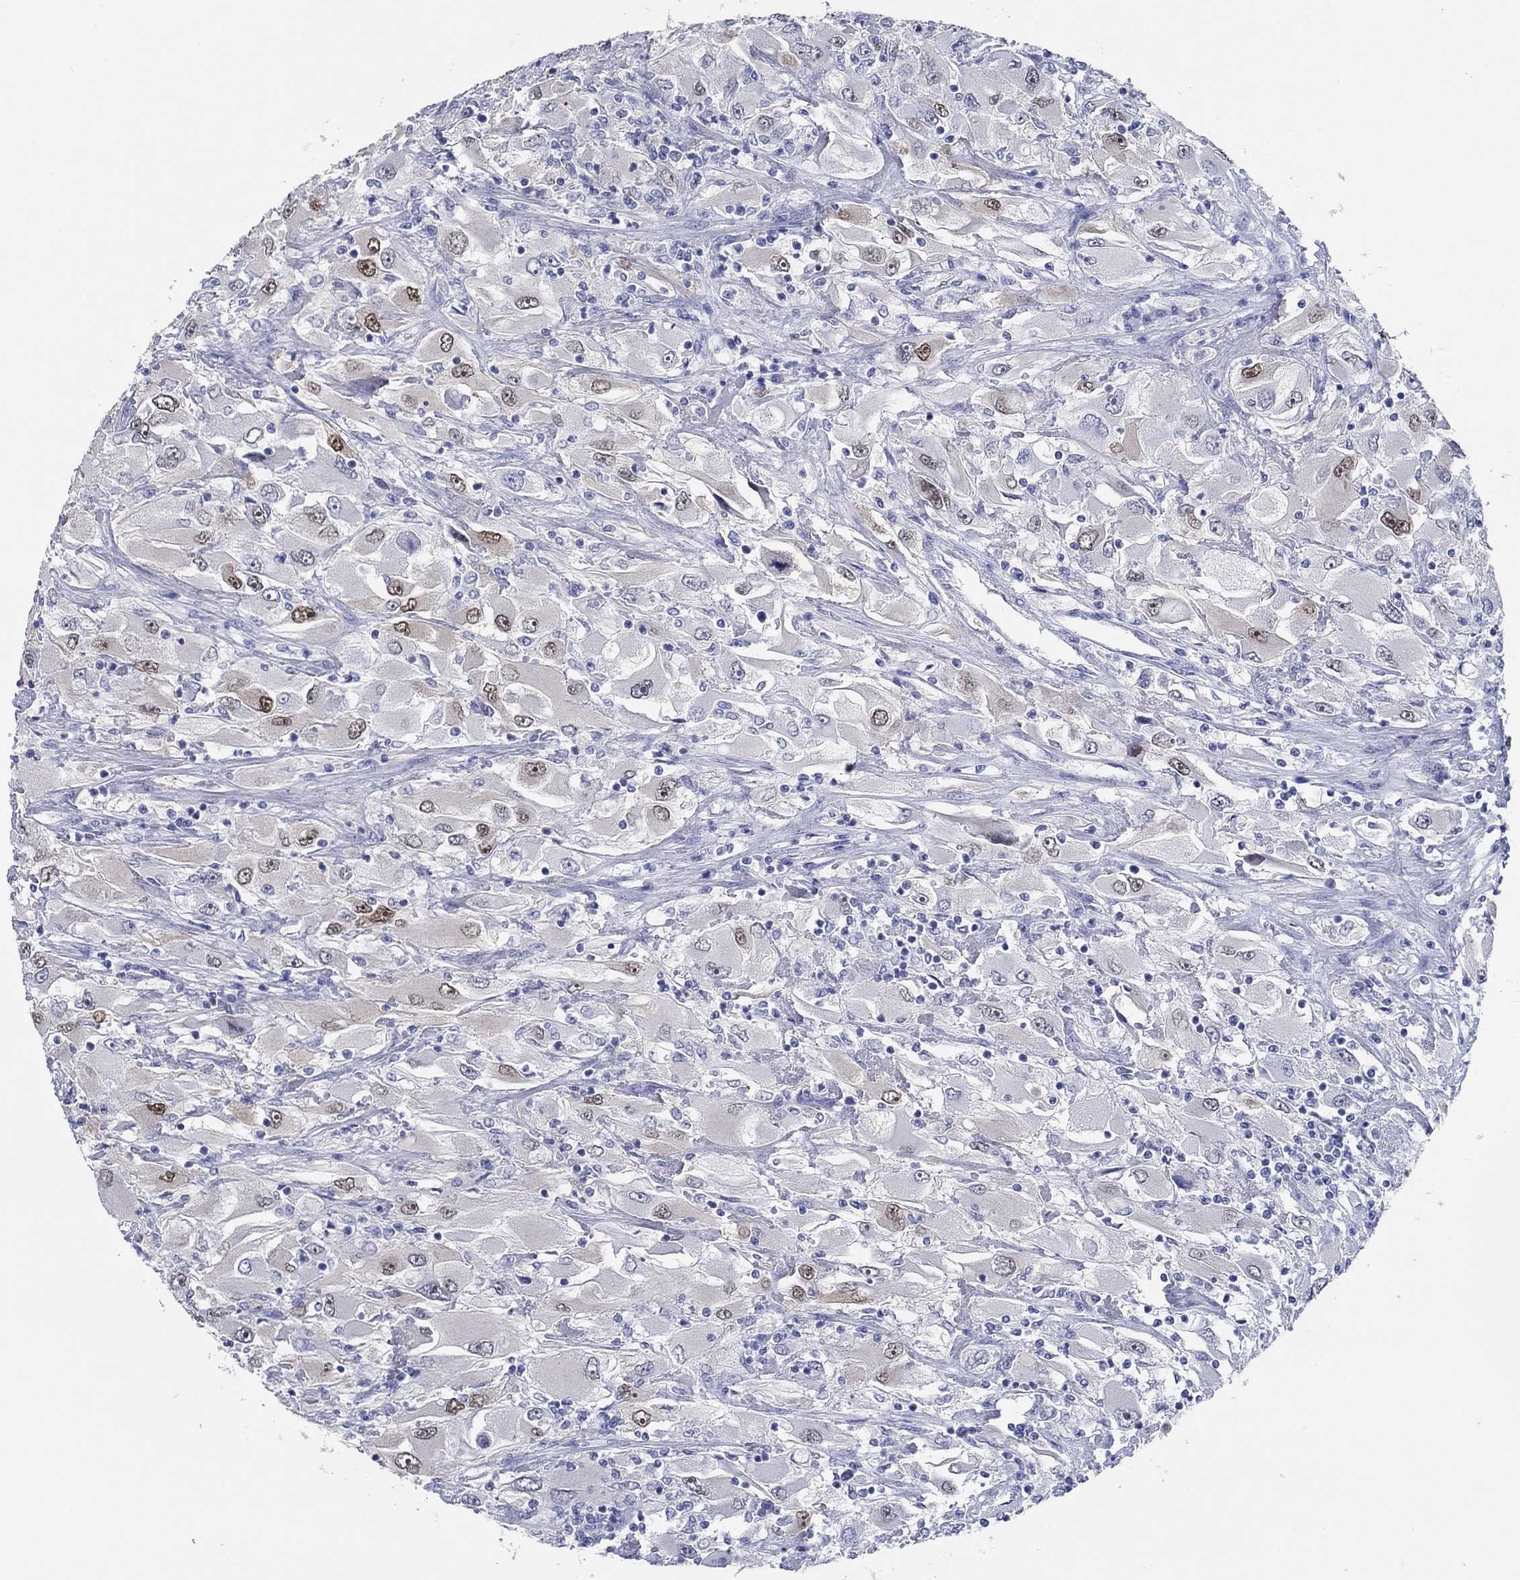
{"staining": {"intensity": "strong", "quantity": "<25%", "location": "nuclear"}, "tissue": "renal cancer", "cell_type": "Tumor cells", "image_type": "cancer", "snomed": [{"axis": "morphology", "description": "Adenocarcinoma, NOS"}, {"axis": "topography", "description": "Kidney"}], "caption": "Human adenocarcinoma (renal) stained for a protein (brown) shows strong nuclear positive expression in approximately <25% of tumor cells.", "gene": "POU5F1", "patient": {"sex": "female", "age": 52}}